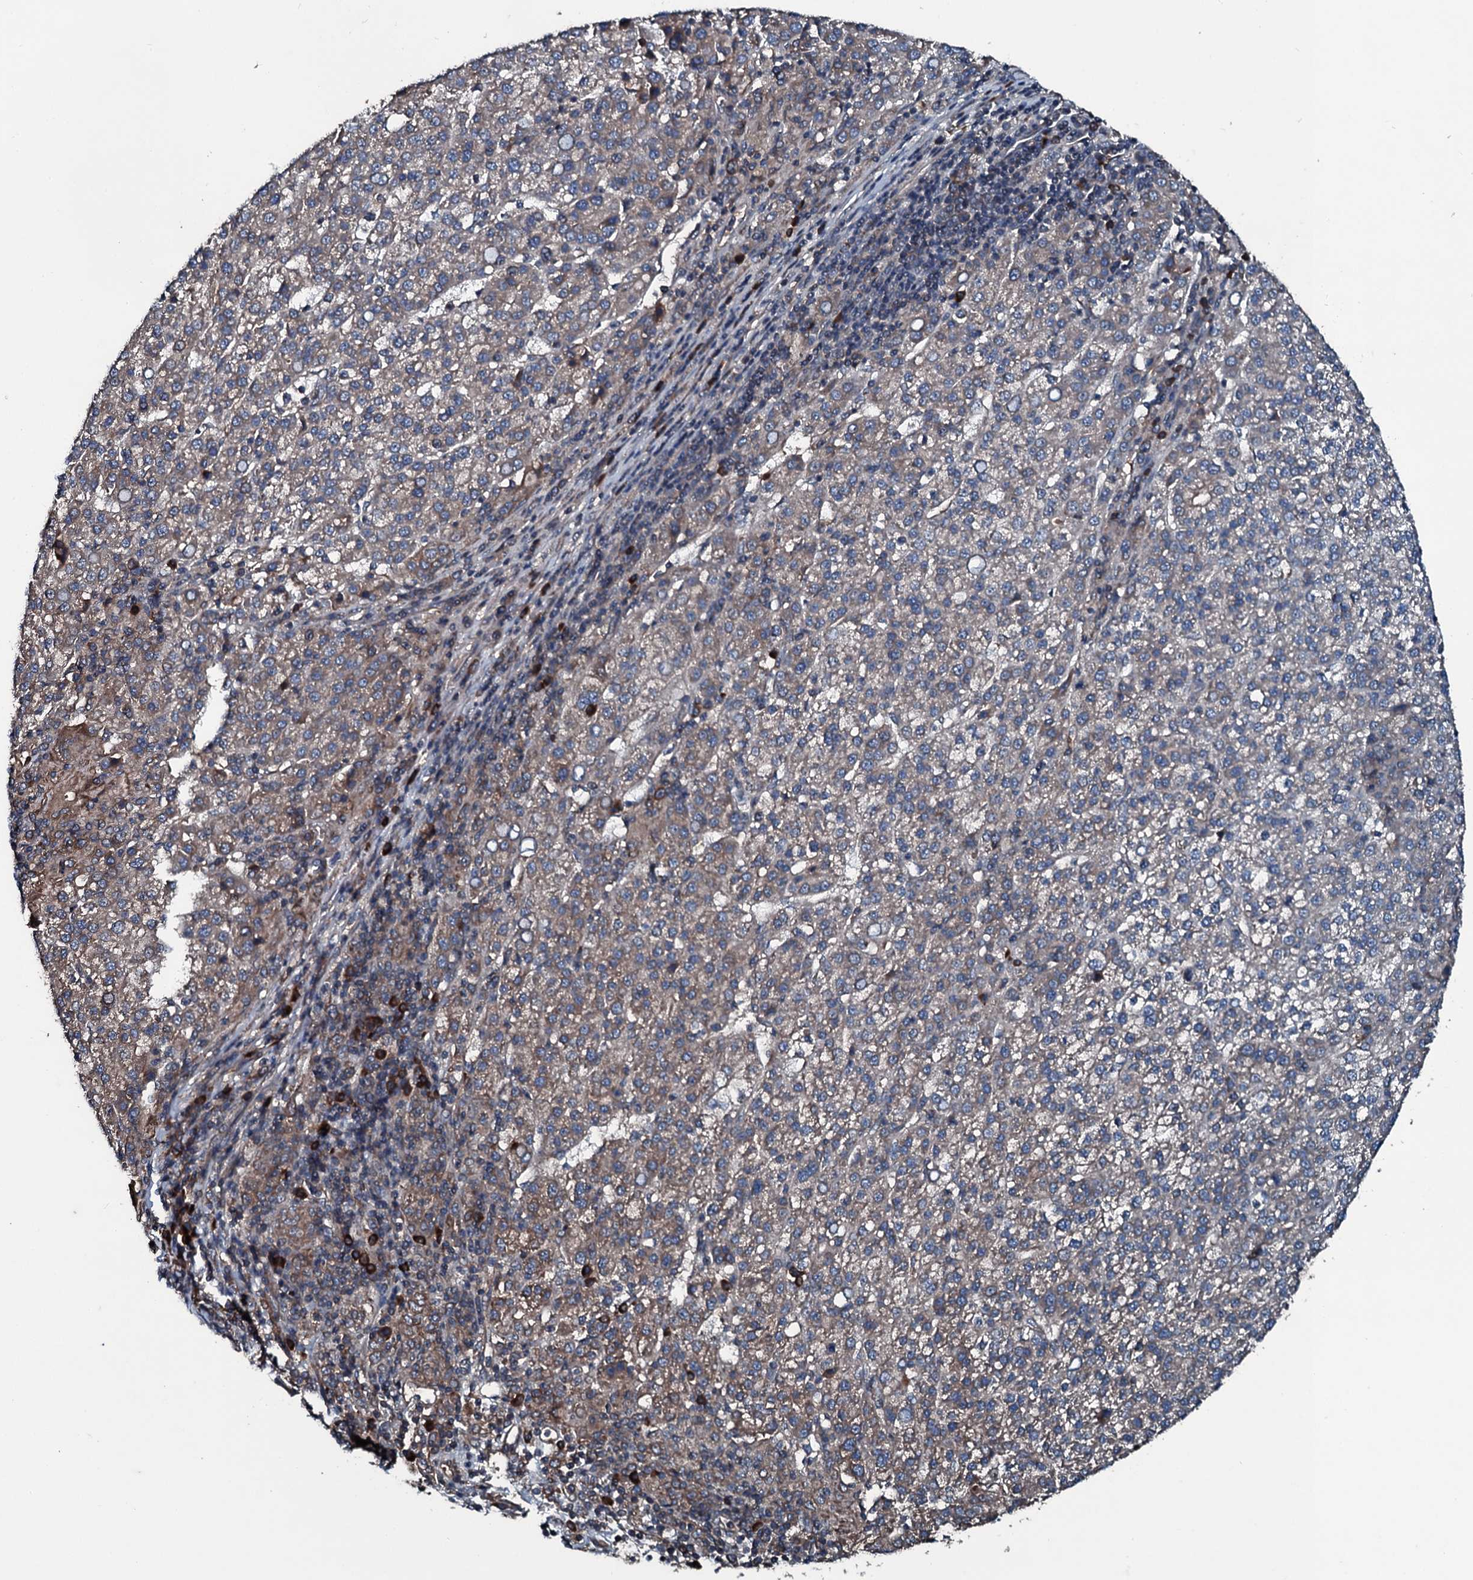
{"staining": {"intensity": "weak", "quantity": "<25%", "location": "cytoplasmic/membranous"}, "tissue": "liver cancer", "cell_type": "Tumor cells", "image_type": "cancer", "snomed": [{"axis": "morphology", "description": "Carcinoma, Hepatocellular, NOS"}, {"axis": "topography", "description": "Liver"}], "caption": "Immunohistochemistry (IHC) of liver hepatocellular carcinoma shows no expression in tumor cells.", "gene": "AARS1", "patient": {"sex": "female", "age": 58}}